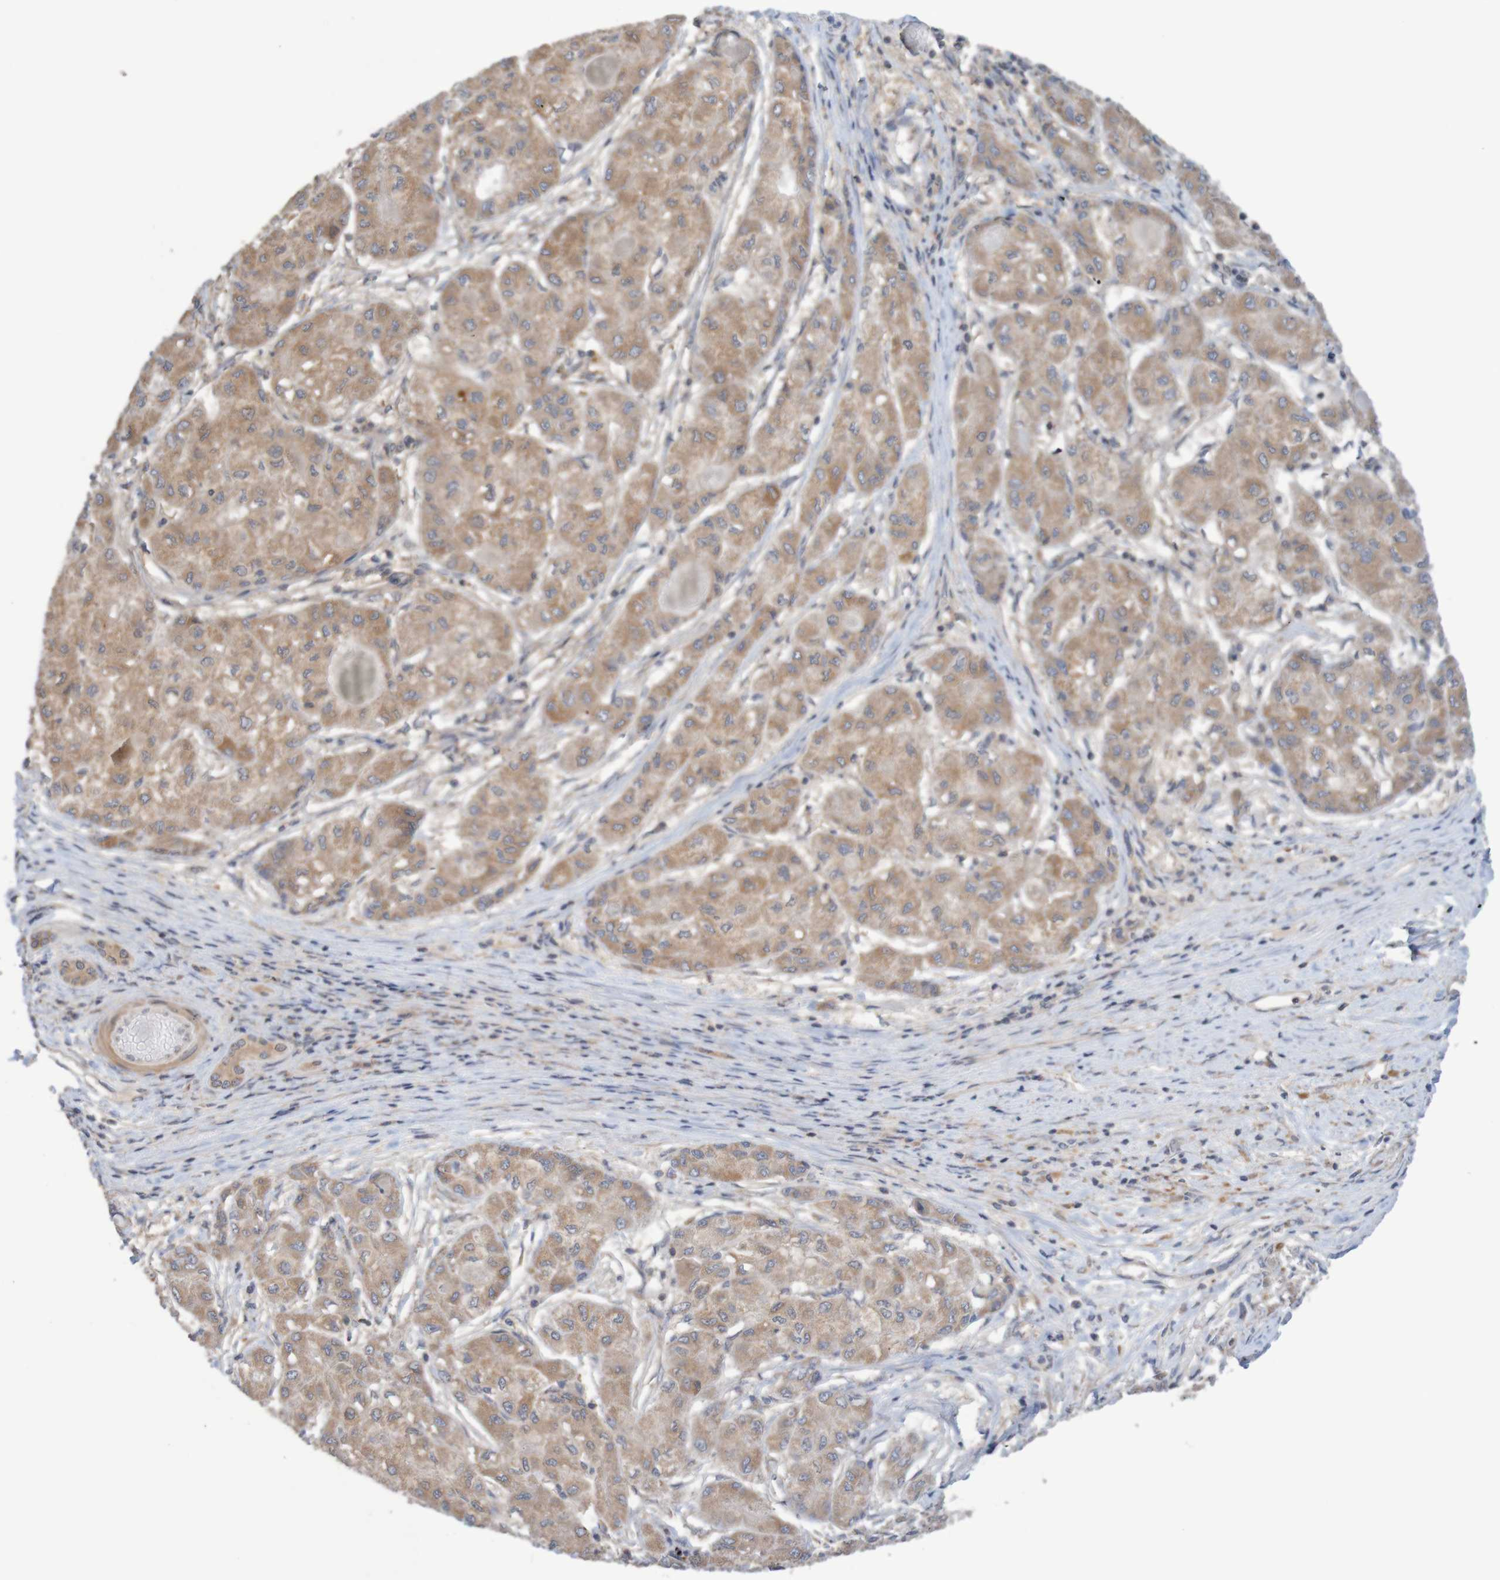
{"staining": {"intensity": "moderate", "quantity": ">75%", "location": "cytoplasmic/membranous"}, "tissue": "liver cancer", "cell_type": "Tumor cells", "image_type": "cancer", "snomed": [{"axis": "morphology", "description": "Carcinoma, Hepatocellular, NOS"}, {"axis": "topography", "description": "Liver"}], "caption": "This photomicrograph demonstrates IHC staining of liver cancer, with medium moderate cytoplasmic/membranous positivity in approximately >75% of tumor cells.", "gene": "ANKK1", "patient": {"sex": "male", "age": 80}}